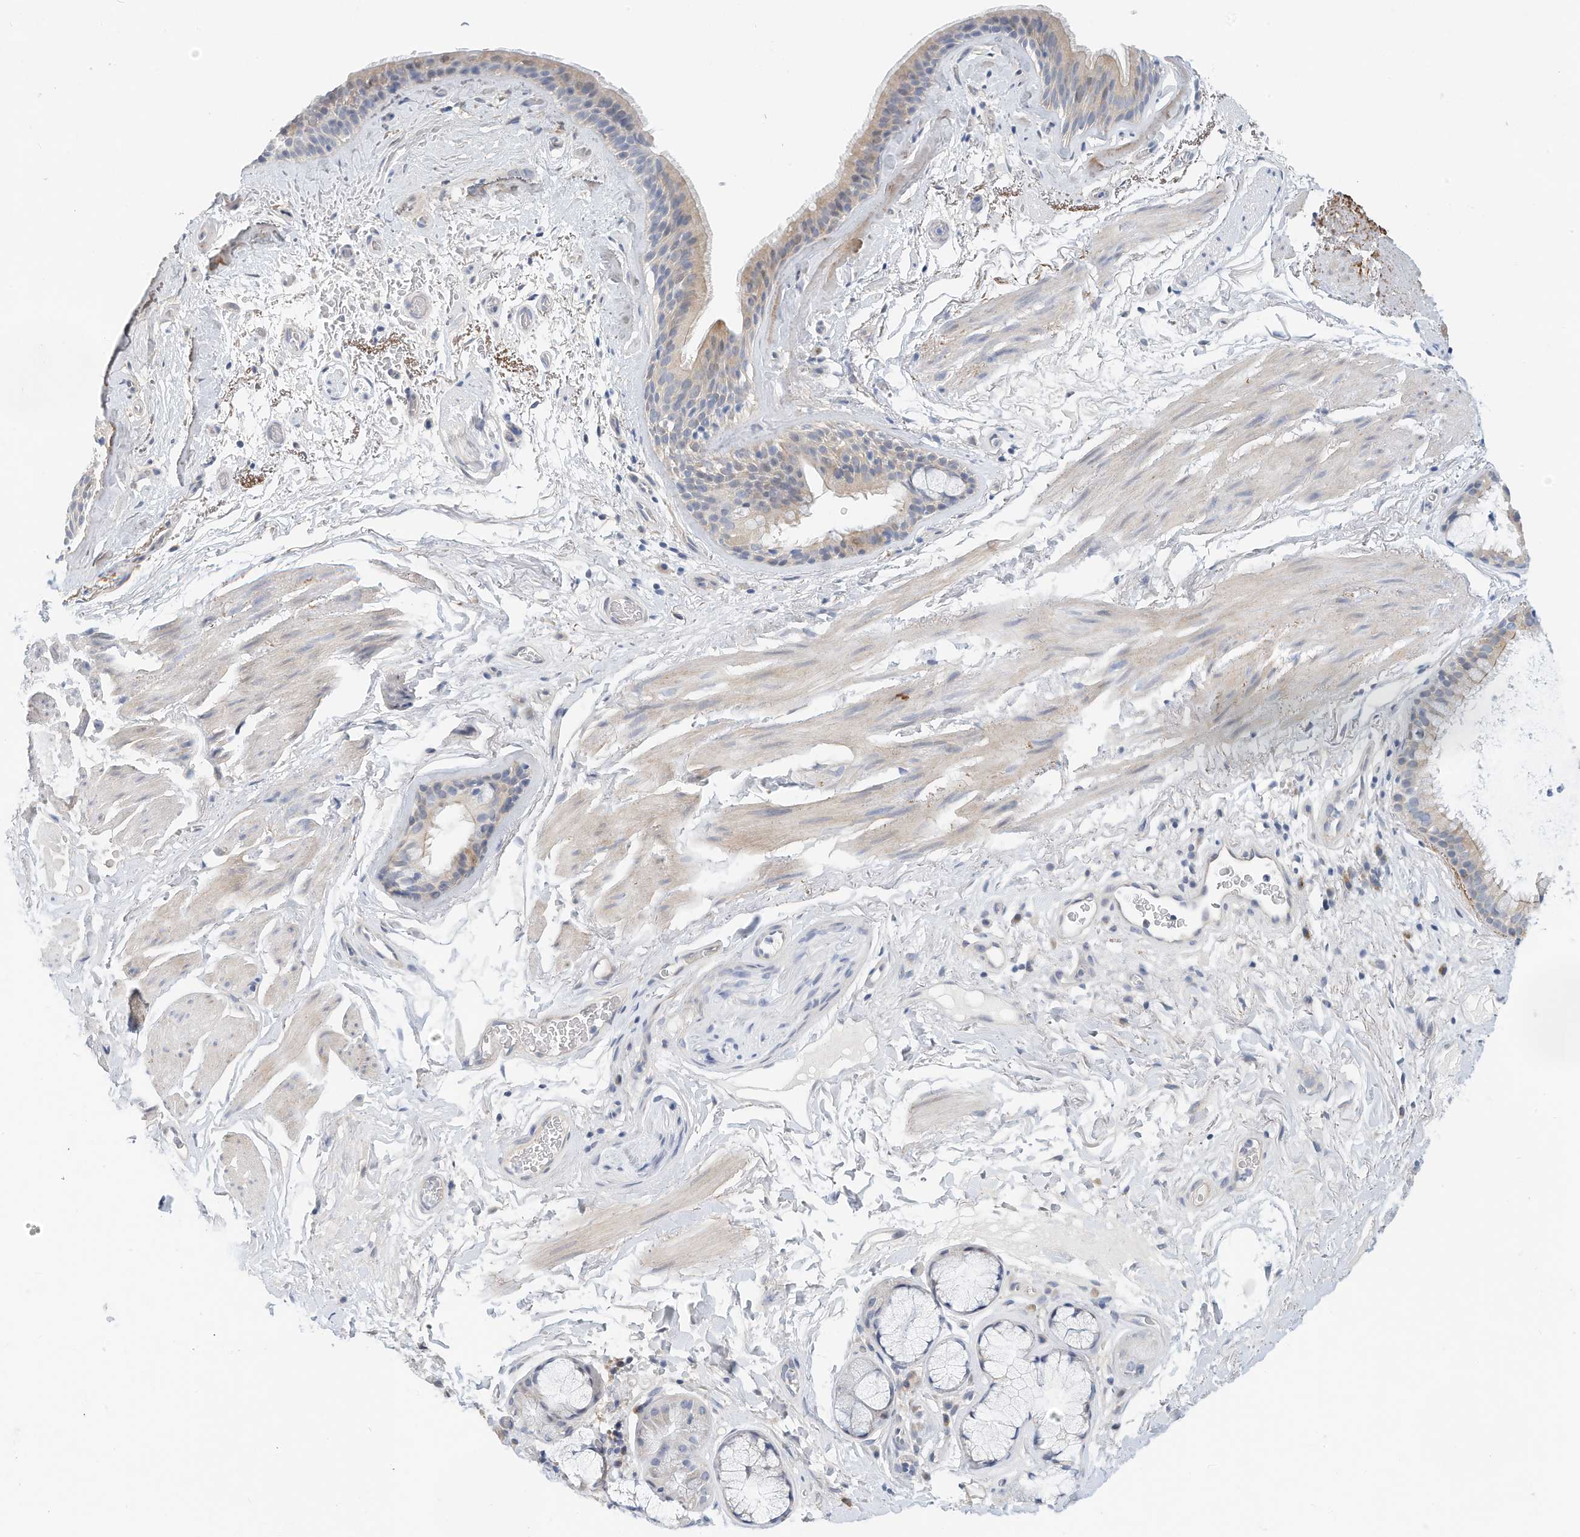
{"staining": {"intensity": "weak", "quantity": "25%-75%", "location": "cytoplasmic/membranous"}, "tissue": "bronchus", "cell_type": "Respiratory epithelial cells", "image_type": "normal", "snomed": [{"axis": "morphology", "description": "Normal tissue, NOS"}, {"axis": "topography", "description": "Cartilage tissue"}], "caption": "Respiratory epithelial cells display weak cytoplasmic/membranous staining in approximately 25%-75% of cells in benign bronchus.", "gene": "ARHGAP28", "patient": {"sex": "female", "age": 63}}